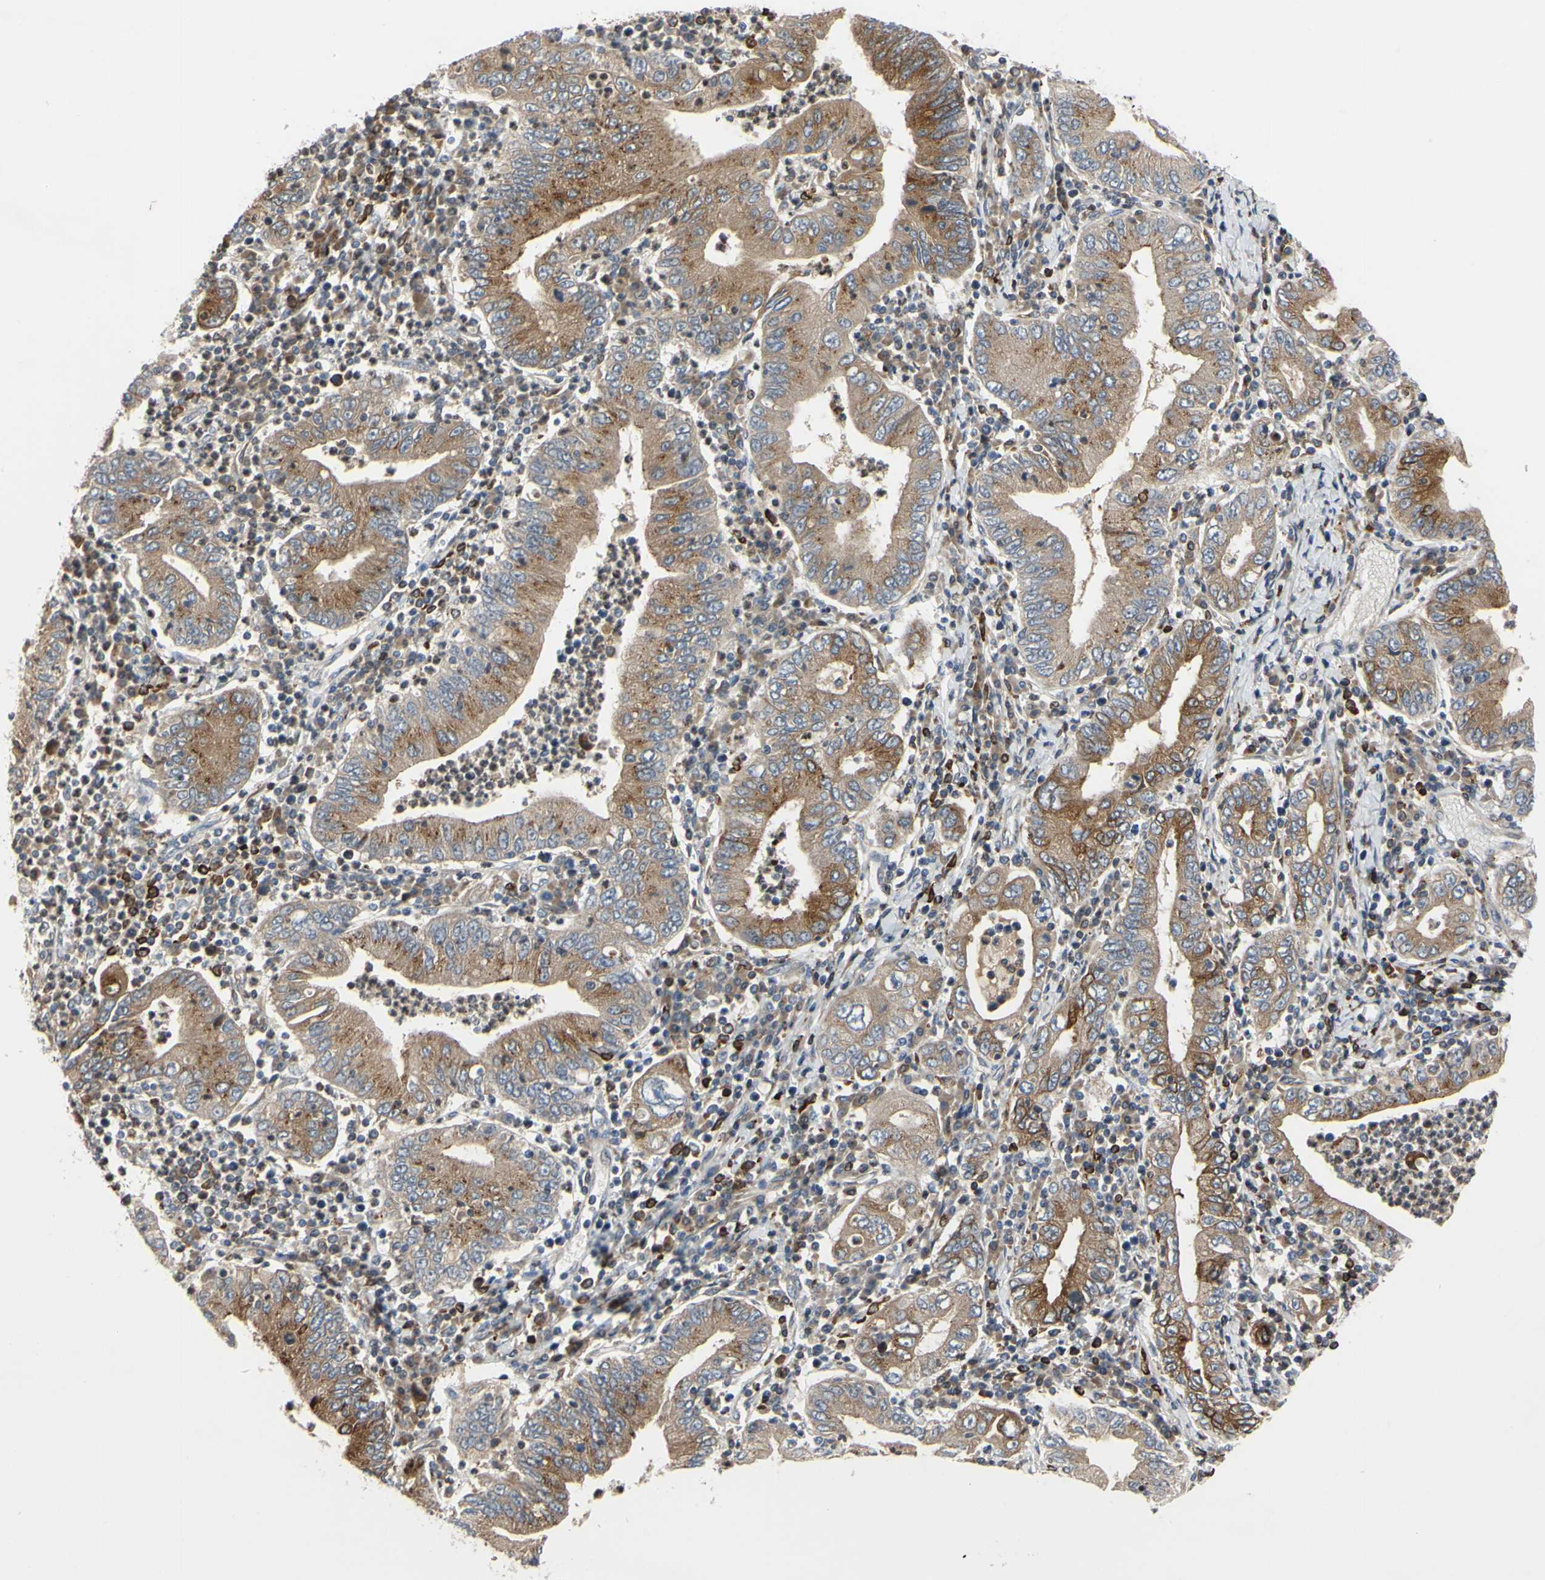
{"staining": {"intensity": "moderate", "quantity": "25%-75%", "location": "cytoplasmic/membranous"}, "tissue": "stomach cancer", "cell_type": "Tumor cells", "image_type": "cancer", "snomed": [{"axis": "morphology", "description": "Normal tissue, NOS"}, {"axis": "morphology", "description": "Adenocarcinoma, NOS"}, {"axis": "topography", "description": "Esophagus"}, {"axis": "topography", "description": "Stomach, upper"}, {"axis": "topography", "description": "Peripheral nerve tissue"}], "caption": "Immunohistochemistry (IHC) histopathology image of neoplastic tissue: stomach cancer (adenocarcinoma) stained using immunohistochemistry (IHC) displays medium levels of moderate protein expression localized specifically in the cytoplasmic/membranous of tumor cells, appearing as a cytoplasmic/membranous brown color.", "gene": "PLXNA2", "patient": {"sex": "male", "age": 62}}